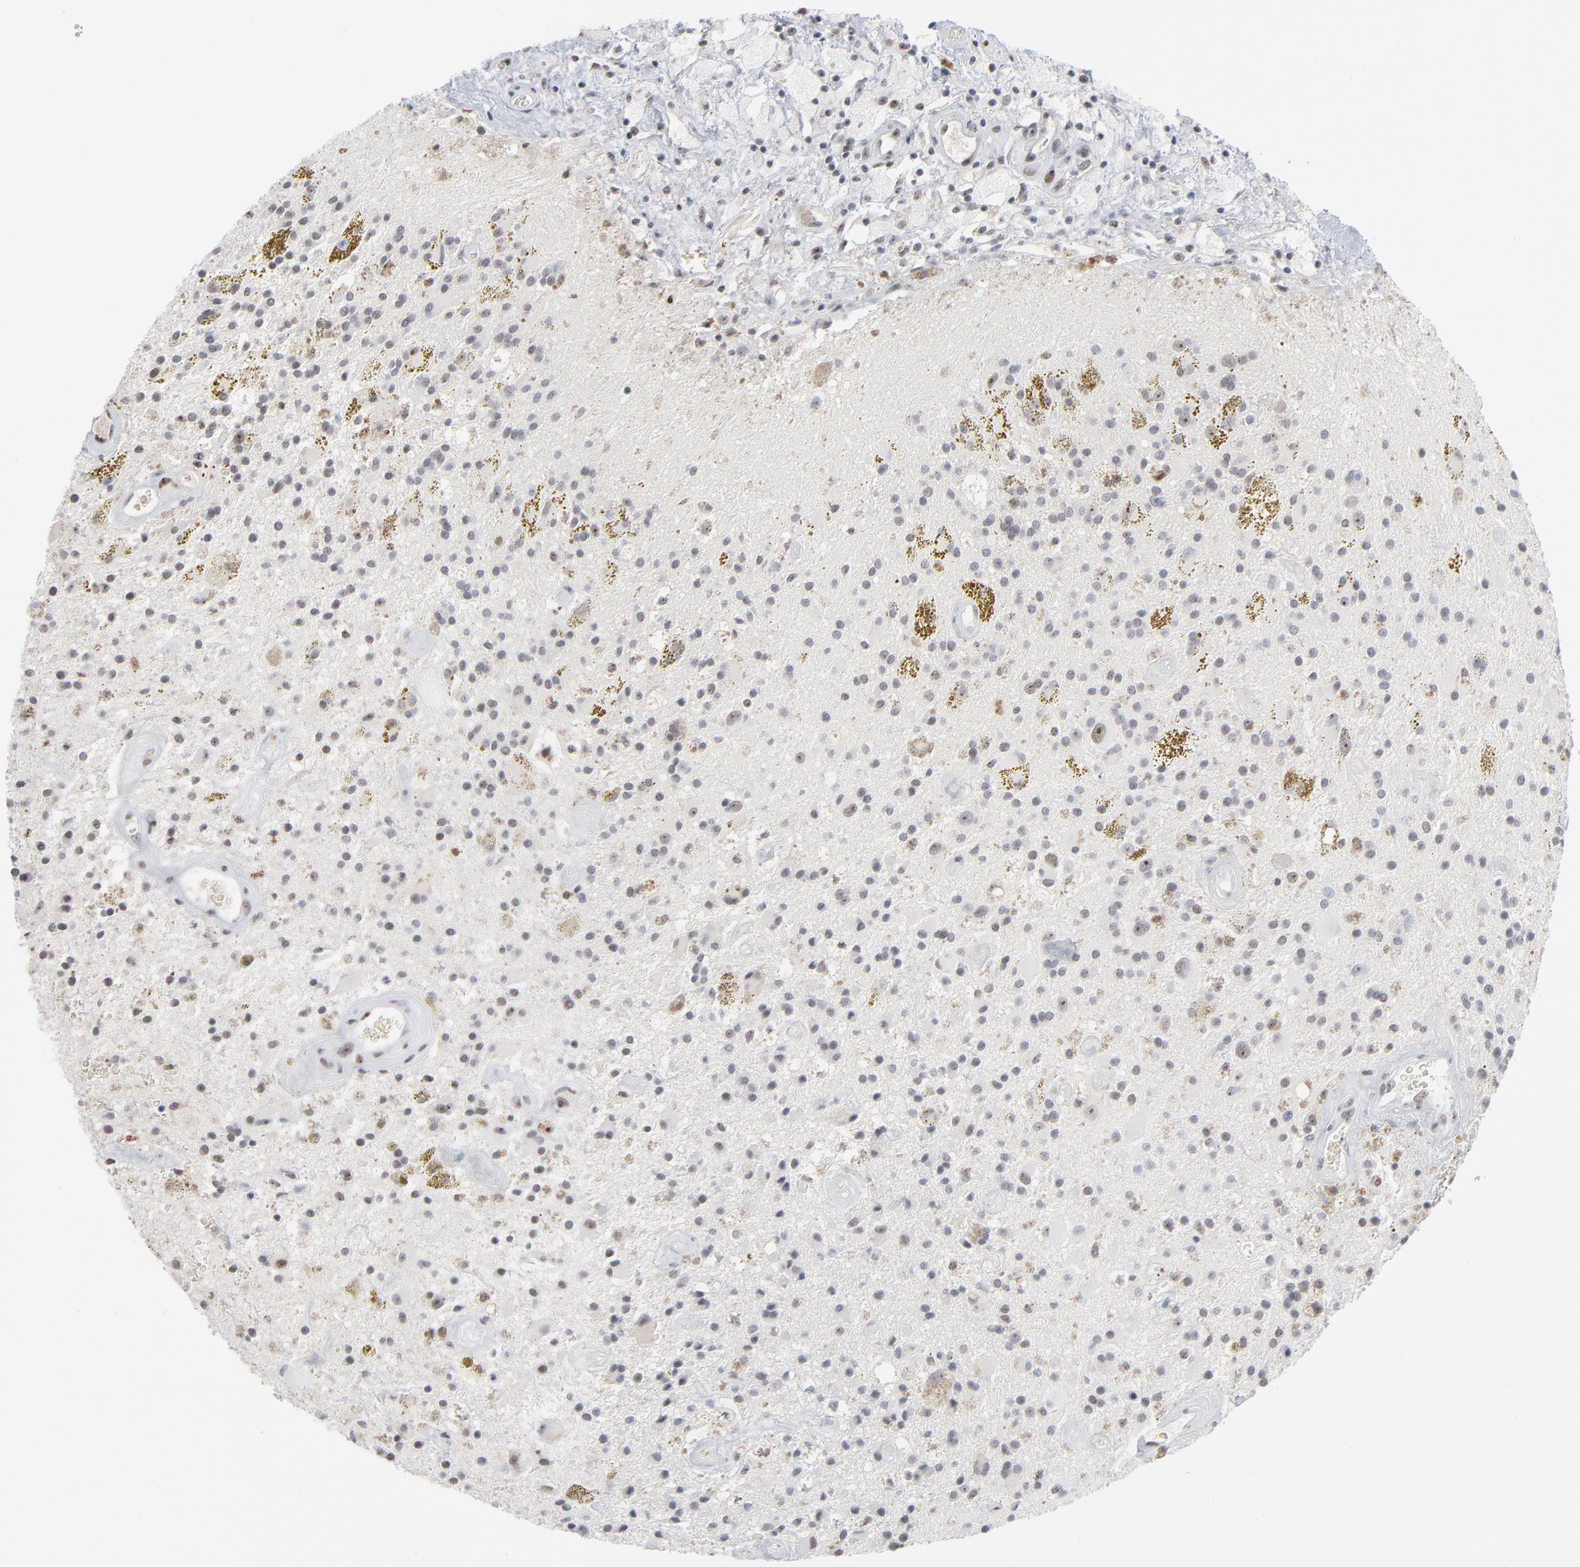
{"staining": {"intensity": "weak", "quantity": "<25%", "location": "nuclear"}, "tissue": "glioma", "cell_type": "Tumor cells", "image_type": "cancer", "snomed": [{"axis": "morphology", "description": "Glioma, malignant, Low grade"}, {"axis": "topography", "description": "Brain"}], "caption": "This image is of glioma stained with immunohistochemistry to label a protein in brown with the nuclei are counter-stained blue. There is no expression in tumor cells. The staining was performed using DAB to visualize the protein expression in brown, while the nuclei were stained in blue with hematoxylin (Magnification: 20x).", "gene": "MPHOSPH6", "patient": {"sex": "male", "age": 58}}